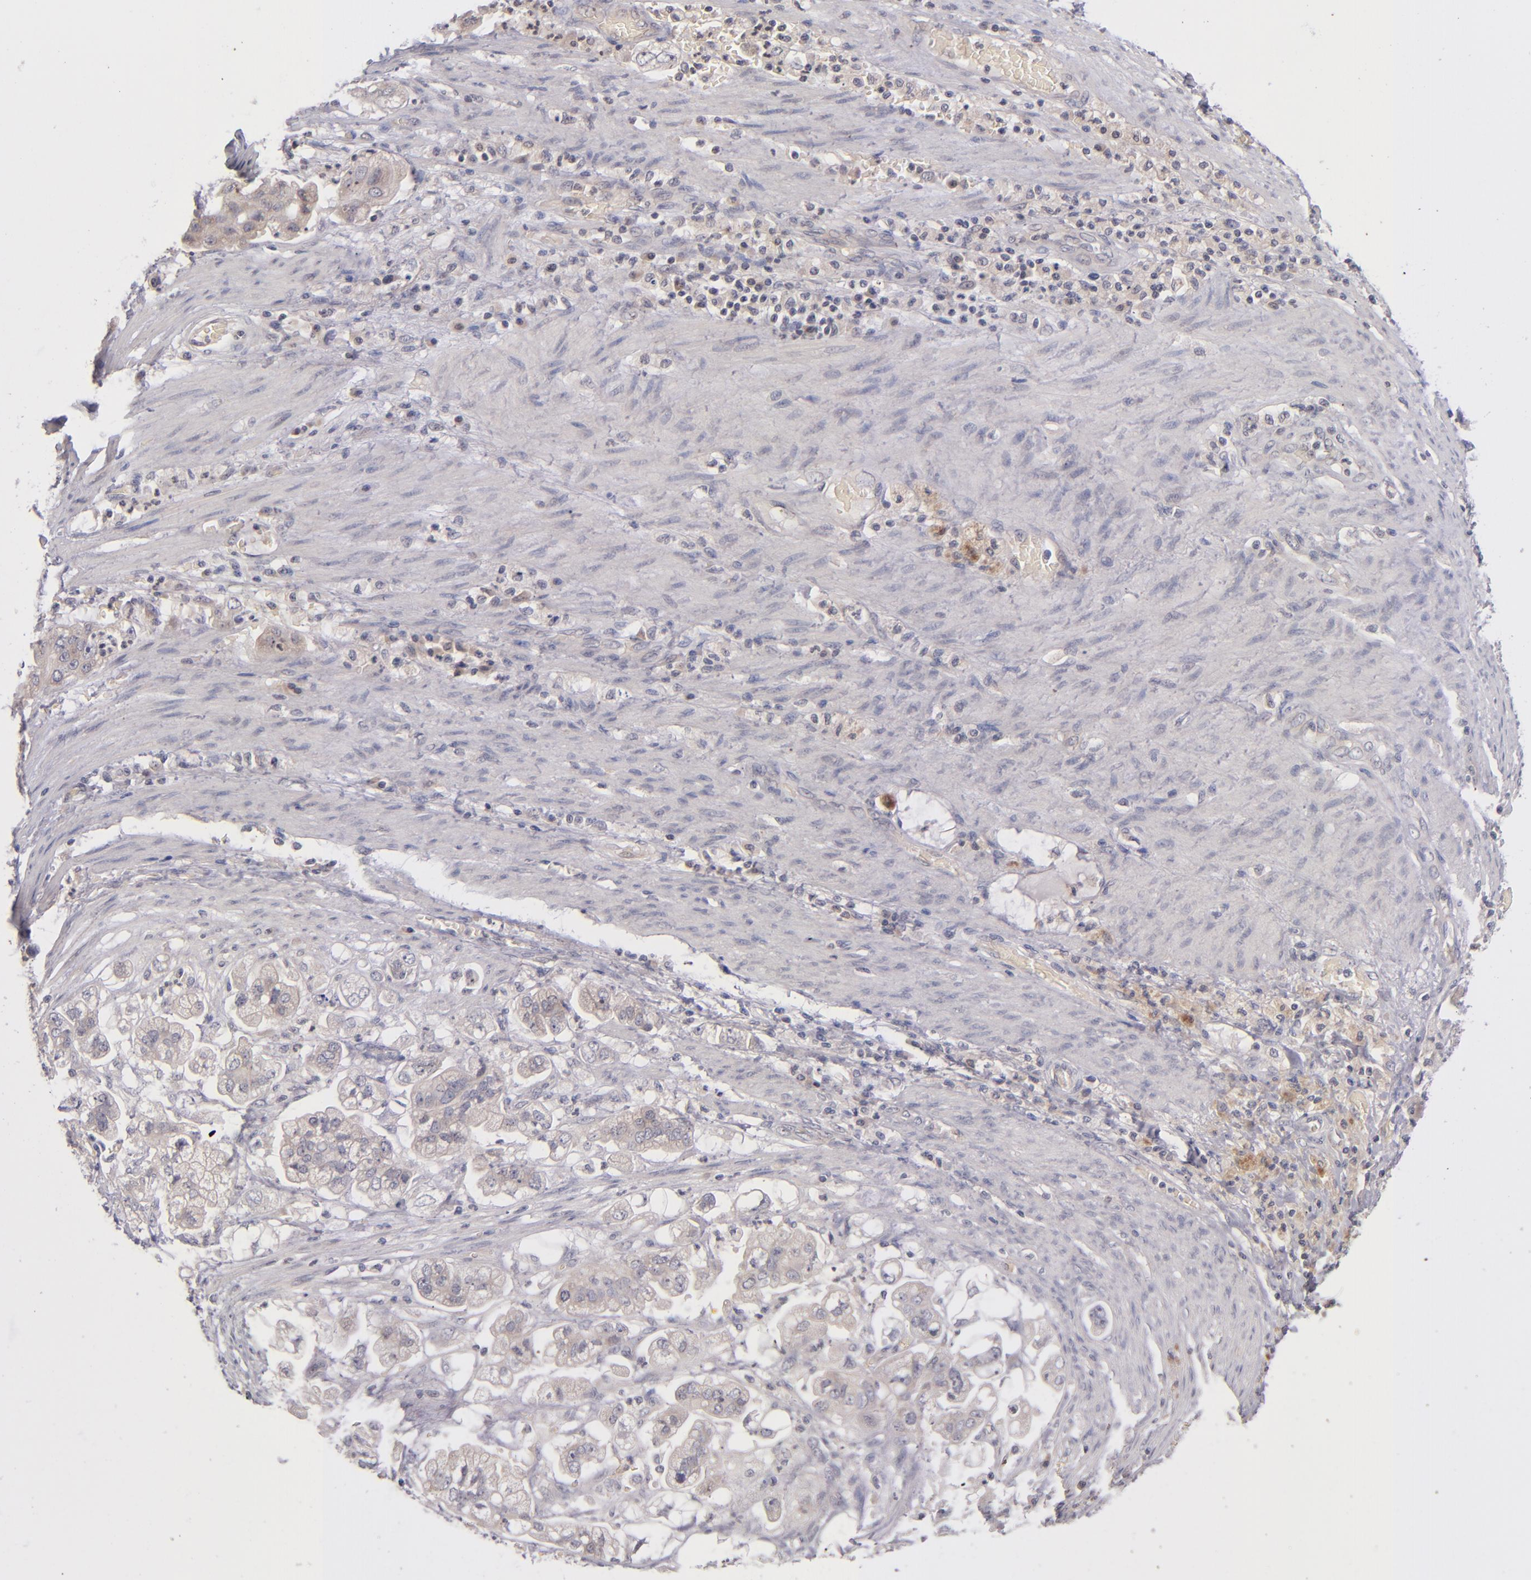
{"staining": {"intensity": "weak", "quantity": "25%-75%", "location": "cytoplasmic/membranous"}, "tissue": "stomach cancer", "cell_type": "Tumor cells", "image_type": "cancer", "snomed": [{"axis": "morphology", "description": "Adenocarcinoma, NOS"}, {"axis": "topography", "description": "Stomach"}], "caption": "DAB immunohistochemical staining of human stomach cancer shows weak cytoplasmic/membranous protein expression in approximately 25%-75% of tumor cells.", "gene": "TSC2", "patient": {"sex": "male", "age": 62}}